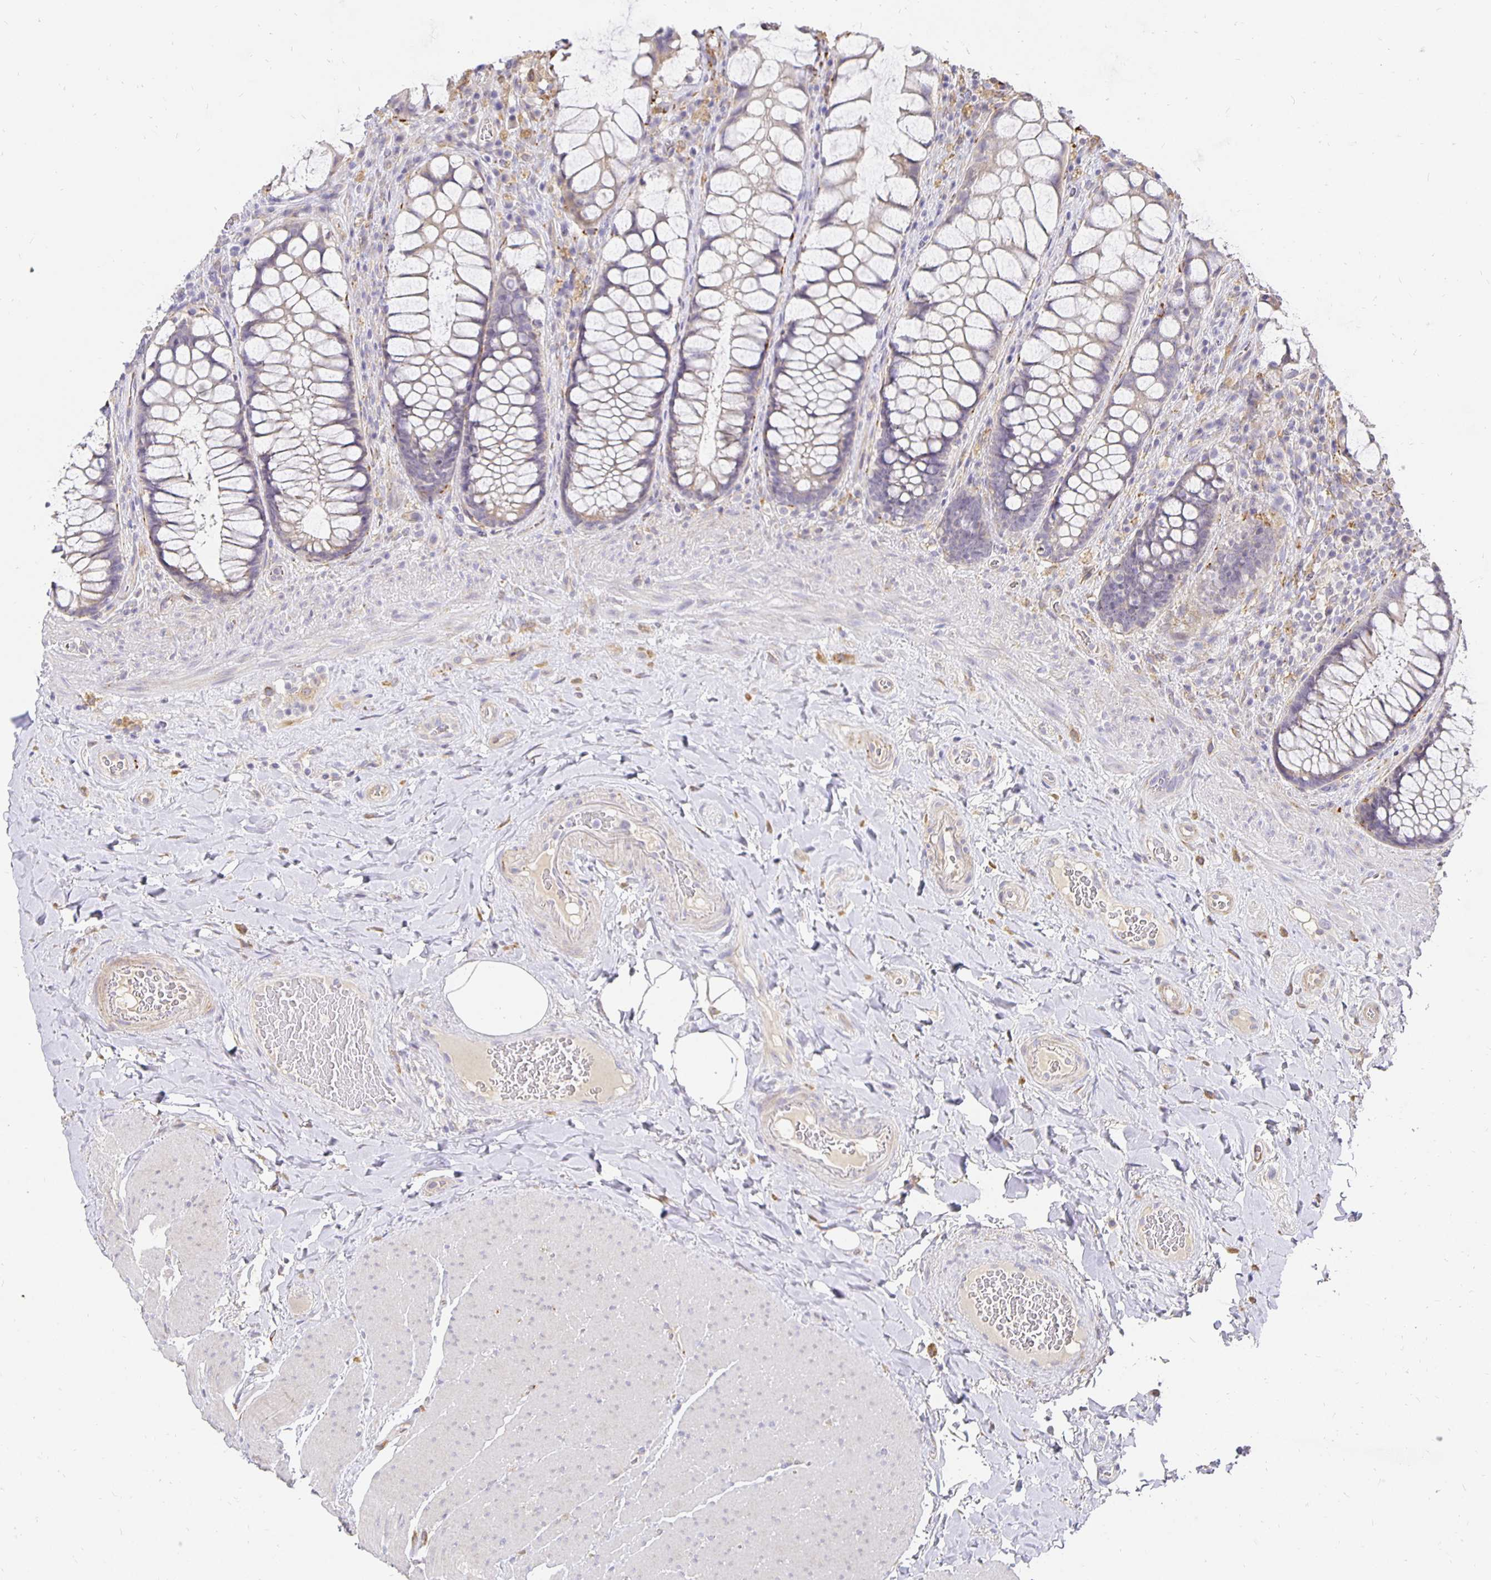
{"staining": {"intensity": "weak", "quantity": "25%-75%", "location": "cytoplasmic/membranous"}, "tissue": "rectum", "cell_type": "Glandular cells", "image_type": "normal", "snomed": [{"axis": "morphology", "description": "Normal tissue, NOS"}, {"axis": "topography", "description": "Rectum"}], "caption": "About 25%-75% of glandular cells in normal human rectum exhibit weak cytoplasmic/membranous protein staining as visualized by brown immunohistochemical staining.", "gene": "PLOD1", "patient": {"sex": "female", "age": 58}}